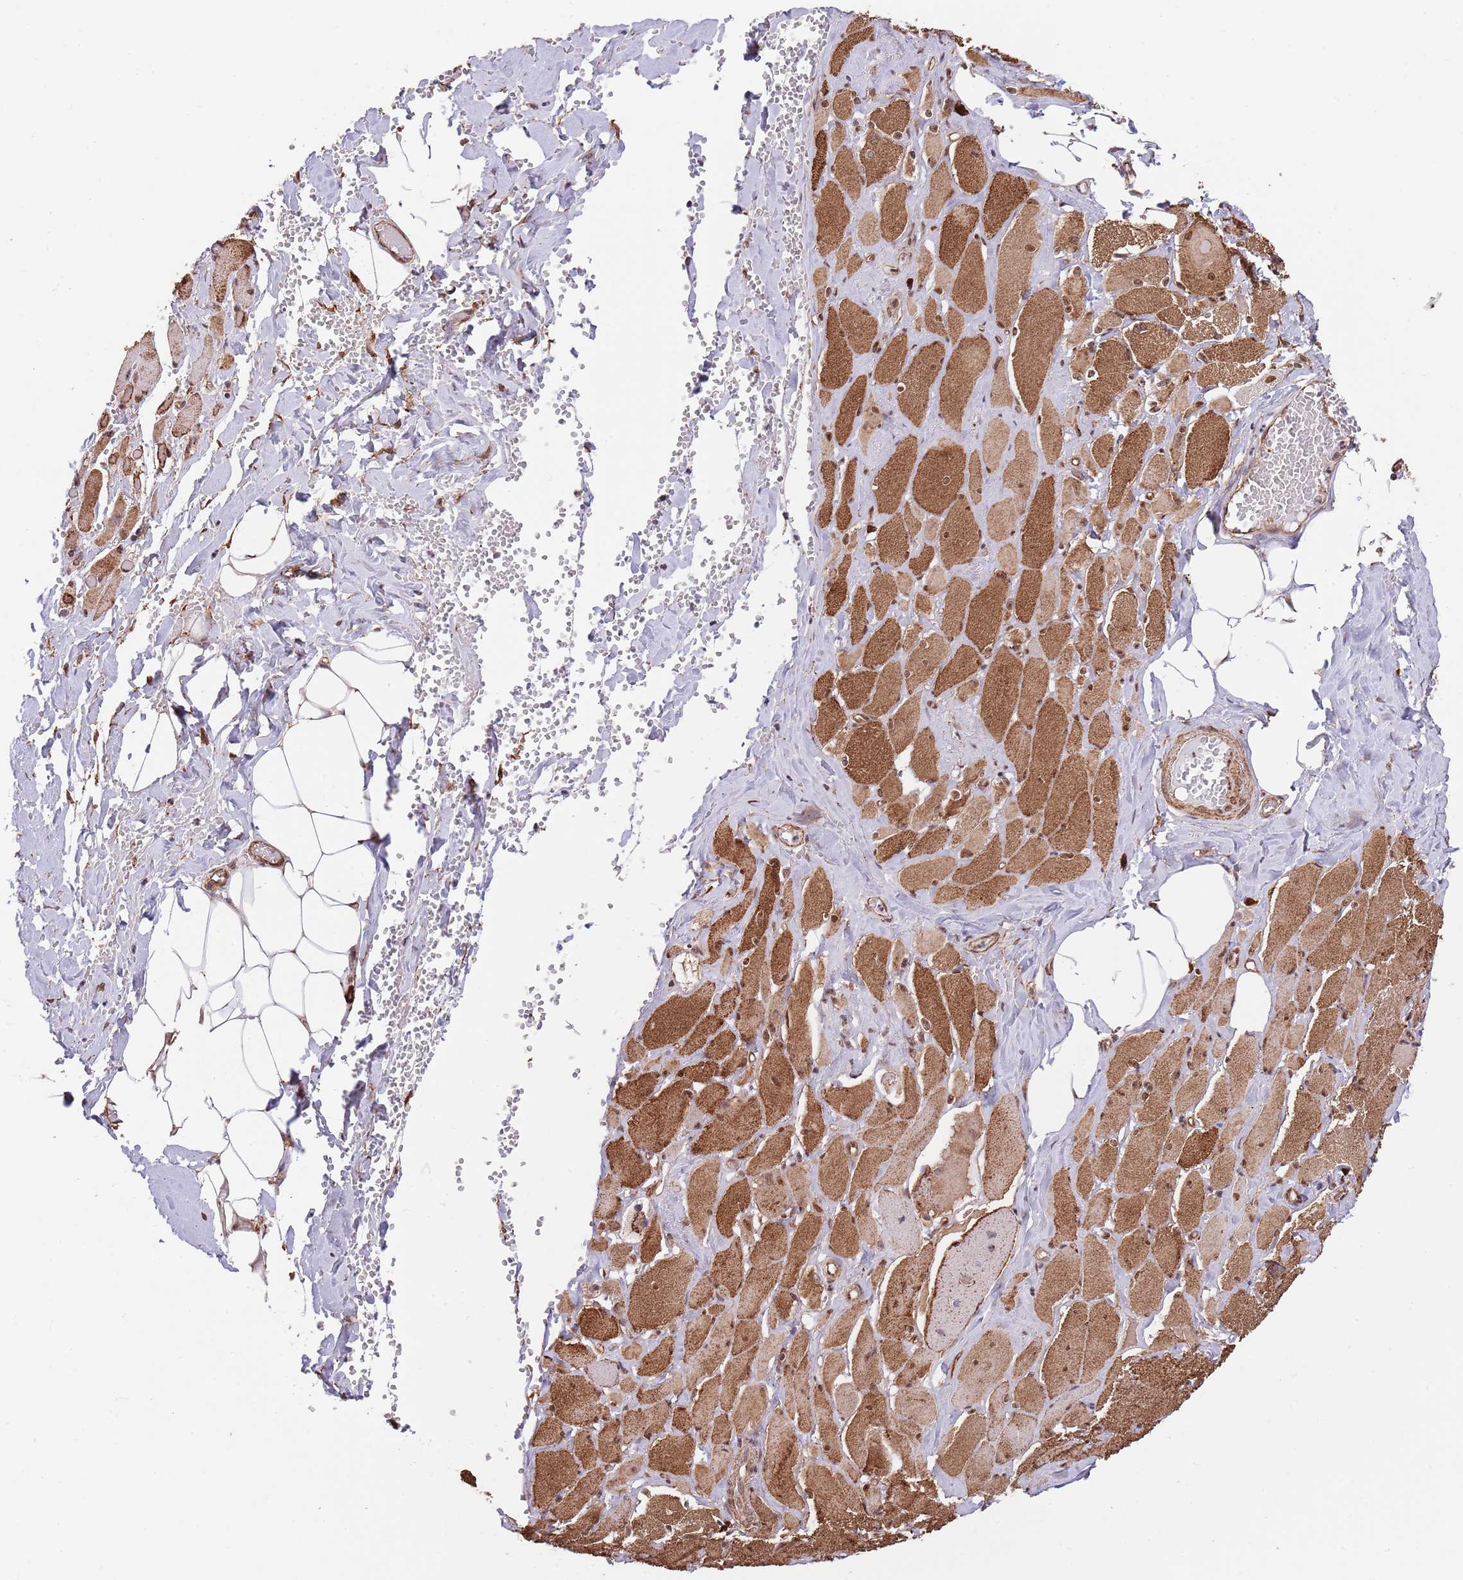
{"staining": {"intensity": "strong", "quantity": ">75%", "location": "cytoplasmic/membranous"}, "tissue": "skeletal muscle", "cell_type": "Myocytes", "image_type": "normal", "snomed": [{"axis": "morphology", "description": "Normal tissue, NOS"}, {"axis": "morphology", "description": "Basal cell carcinoma"}, {"axis": "topography", "description": "Skeletal muscle"}], "caption": "Human skeletal muscle stained for a protein (brown) displays strong cytoplasmic/membranous positive expression in about >75% of myocytes.", "gene": "BPNT1", "patient": {"sex": "female", "age": 64}}